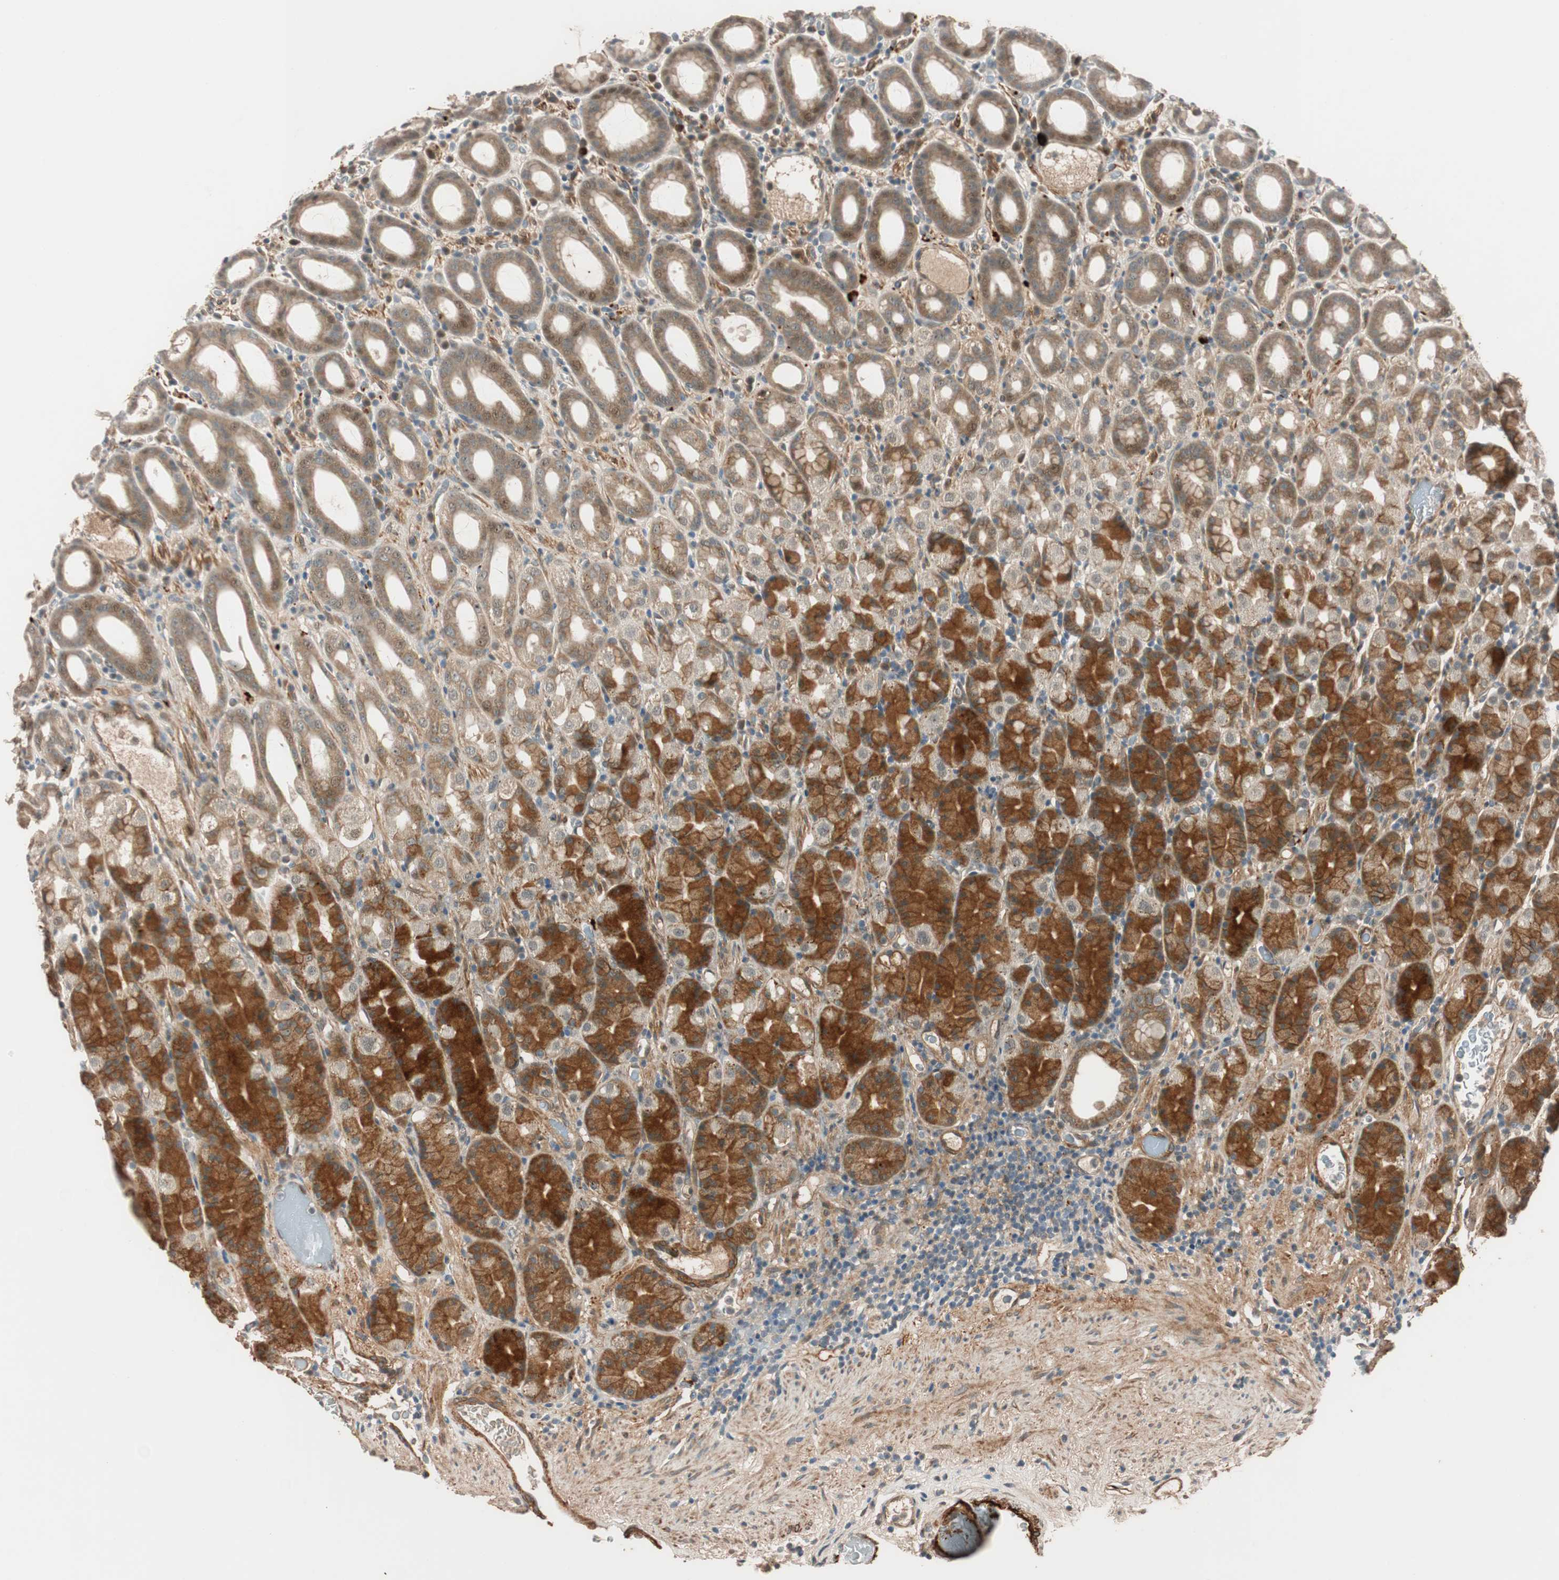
{"staining": {"intensity": "strong", "quantity": ">75%", "location": "cytoplasmic/membranous"}, "tissue": "stomach", "cell_type": "Glandular cells", "image_type": "normal", "snomed": [{"axis": "morphology", "description": "Normal tissue, NOS"}, {"axis": "topography", "description": "Stomach, upper"}], "caption": "Protein staining shows strong cytoplasmic/membranous positivity in approximately >75% of glandular cells in unremarkable stomach. (Stains: DAB in brown, nuclei in blue, Microscopy: brightfield microscopy at high magnification).", "gene": "EPHA6", "patient": {"sex": "male", "age": 68}}